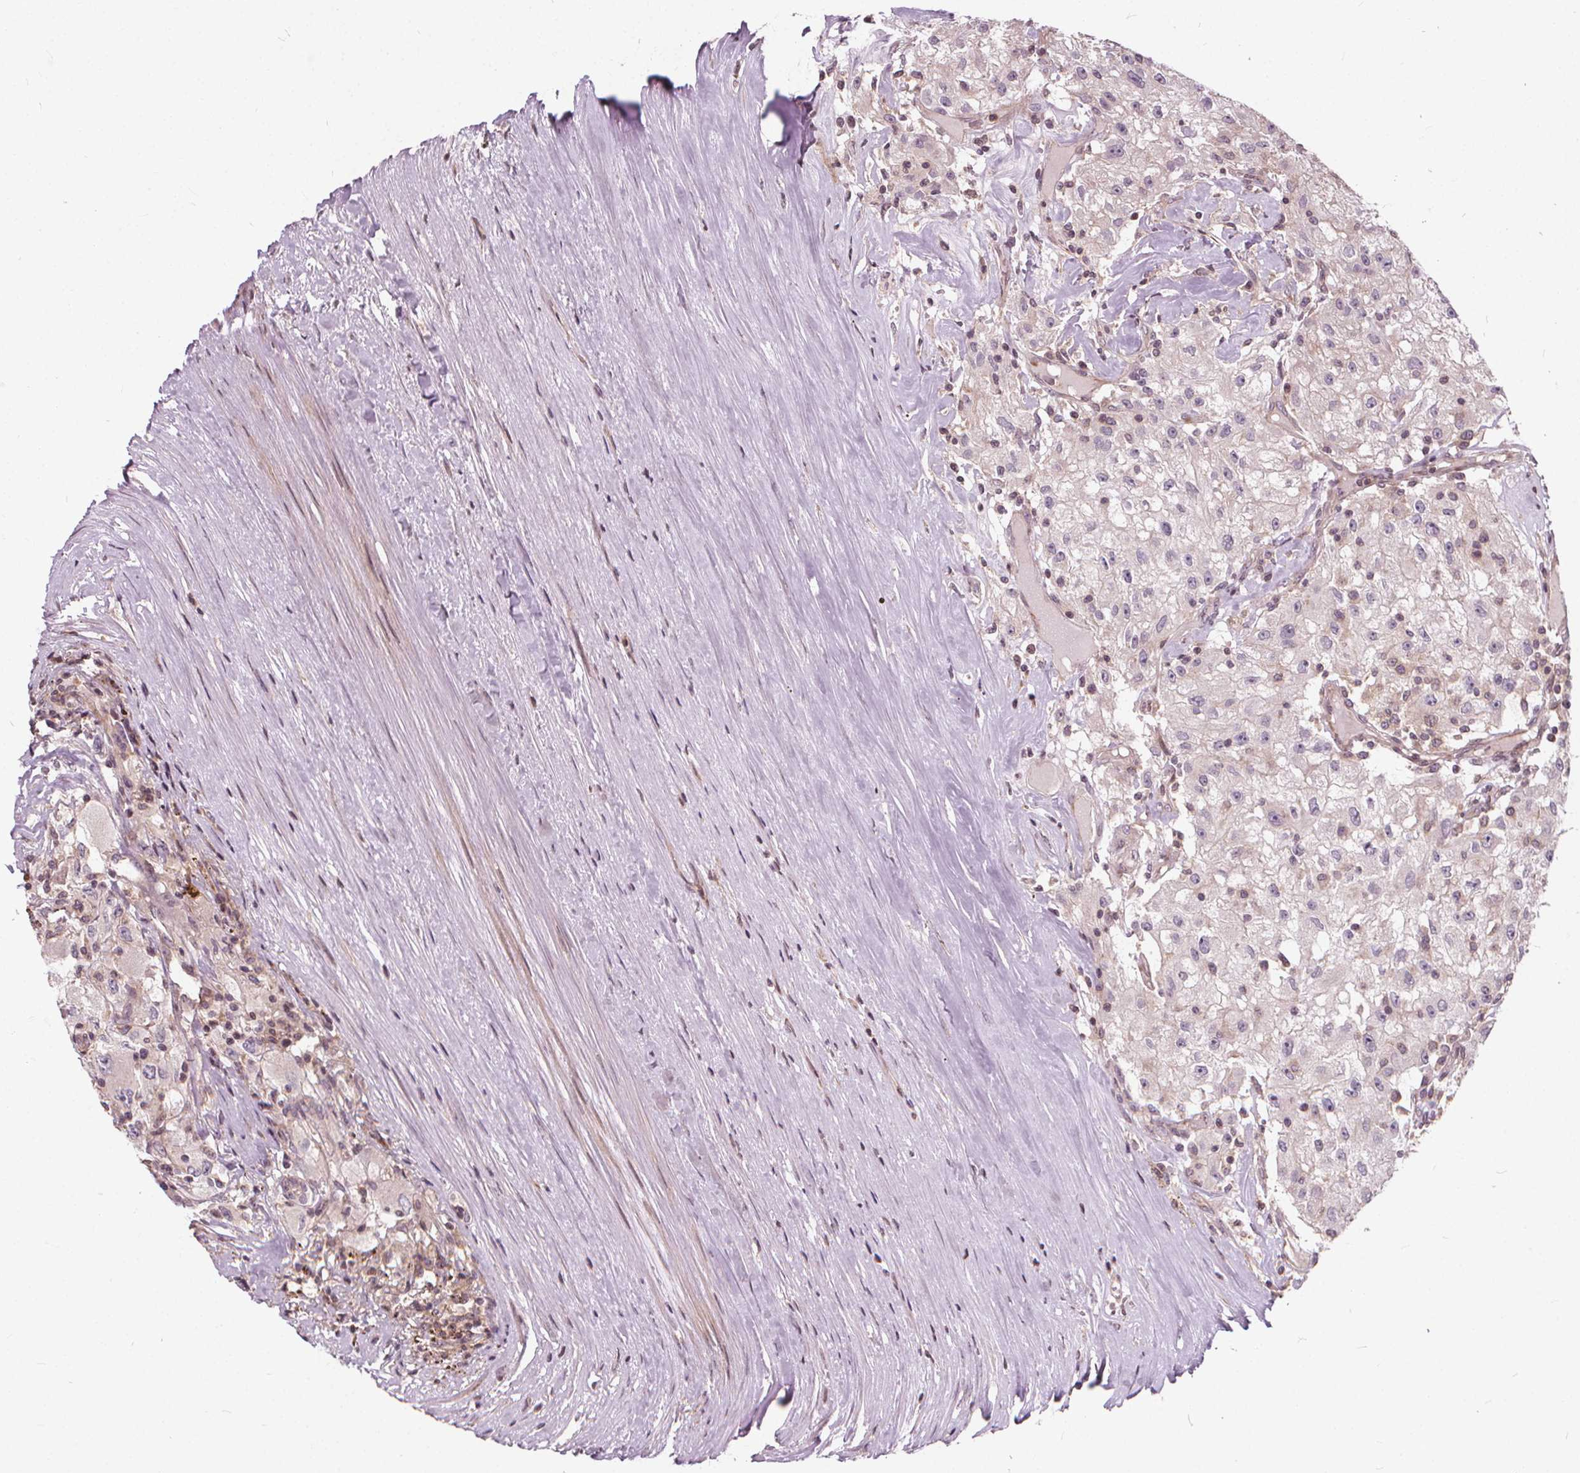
{"staining": {"intensity": "negative", "quantity": "none", "location": "none"}, "tissue": "renal cancer", "cell_type": "Tumor cells", "image_type": "cancer", "snomed": [{"axis": "morphology", "description": "Adenocarcinoma, NOS"}, {"axis": "topography", "description": "Kidney"}], "caption": "DAB (3,3'-diaminobenzidine) immunohistochemical staining of human renal adenocarcinoma exhibits no significant expression in tumor cells.", "gene": "INPP5E", "patient": {"sex": "female", "age": 67}}